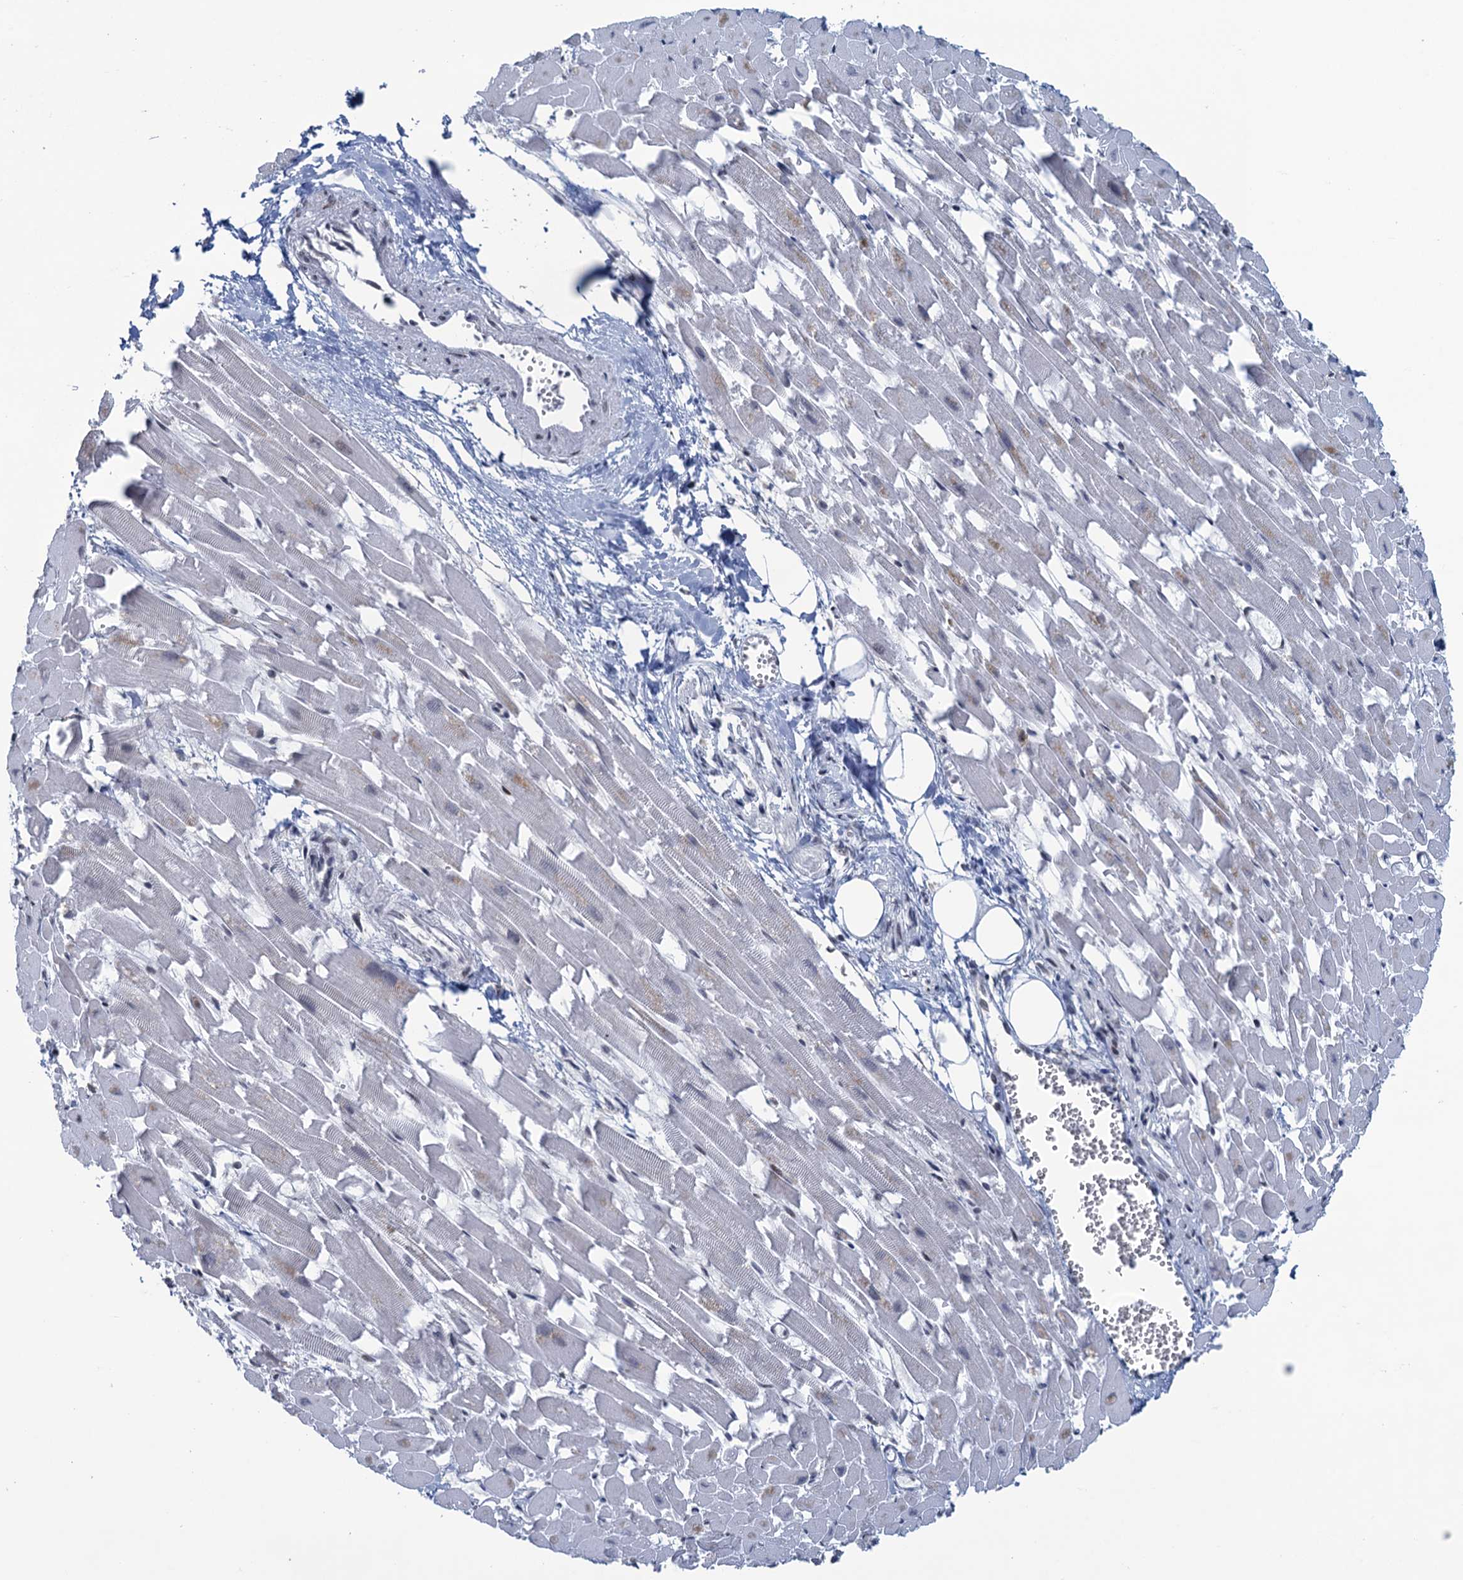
{"staining": {"intensity": "negative", "quantity": "none", "location": "none"}, "tissue": "heart muscle", "cell_type": "Cardiomyocytes", "image_type": "normal", "snomed": [{"axis": "morphology", "description": "Normal tissue, NOS"}, {"axis": "topography", "description": "Heart"}], "caption": "IHC micrograph of unremarkable human heart muscle stained for a protein (brown), which exhibits no positivity in cardiomyocytes. (Immunohistochemistry, brightfield microscopy, high magnification).", "gene": "FYB1", "patient": {"sex": "female", "age": 64}}